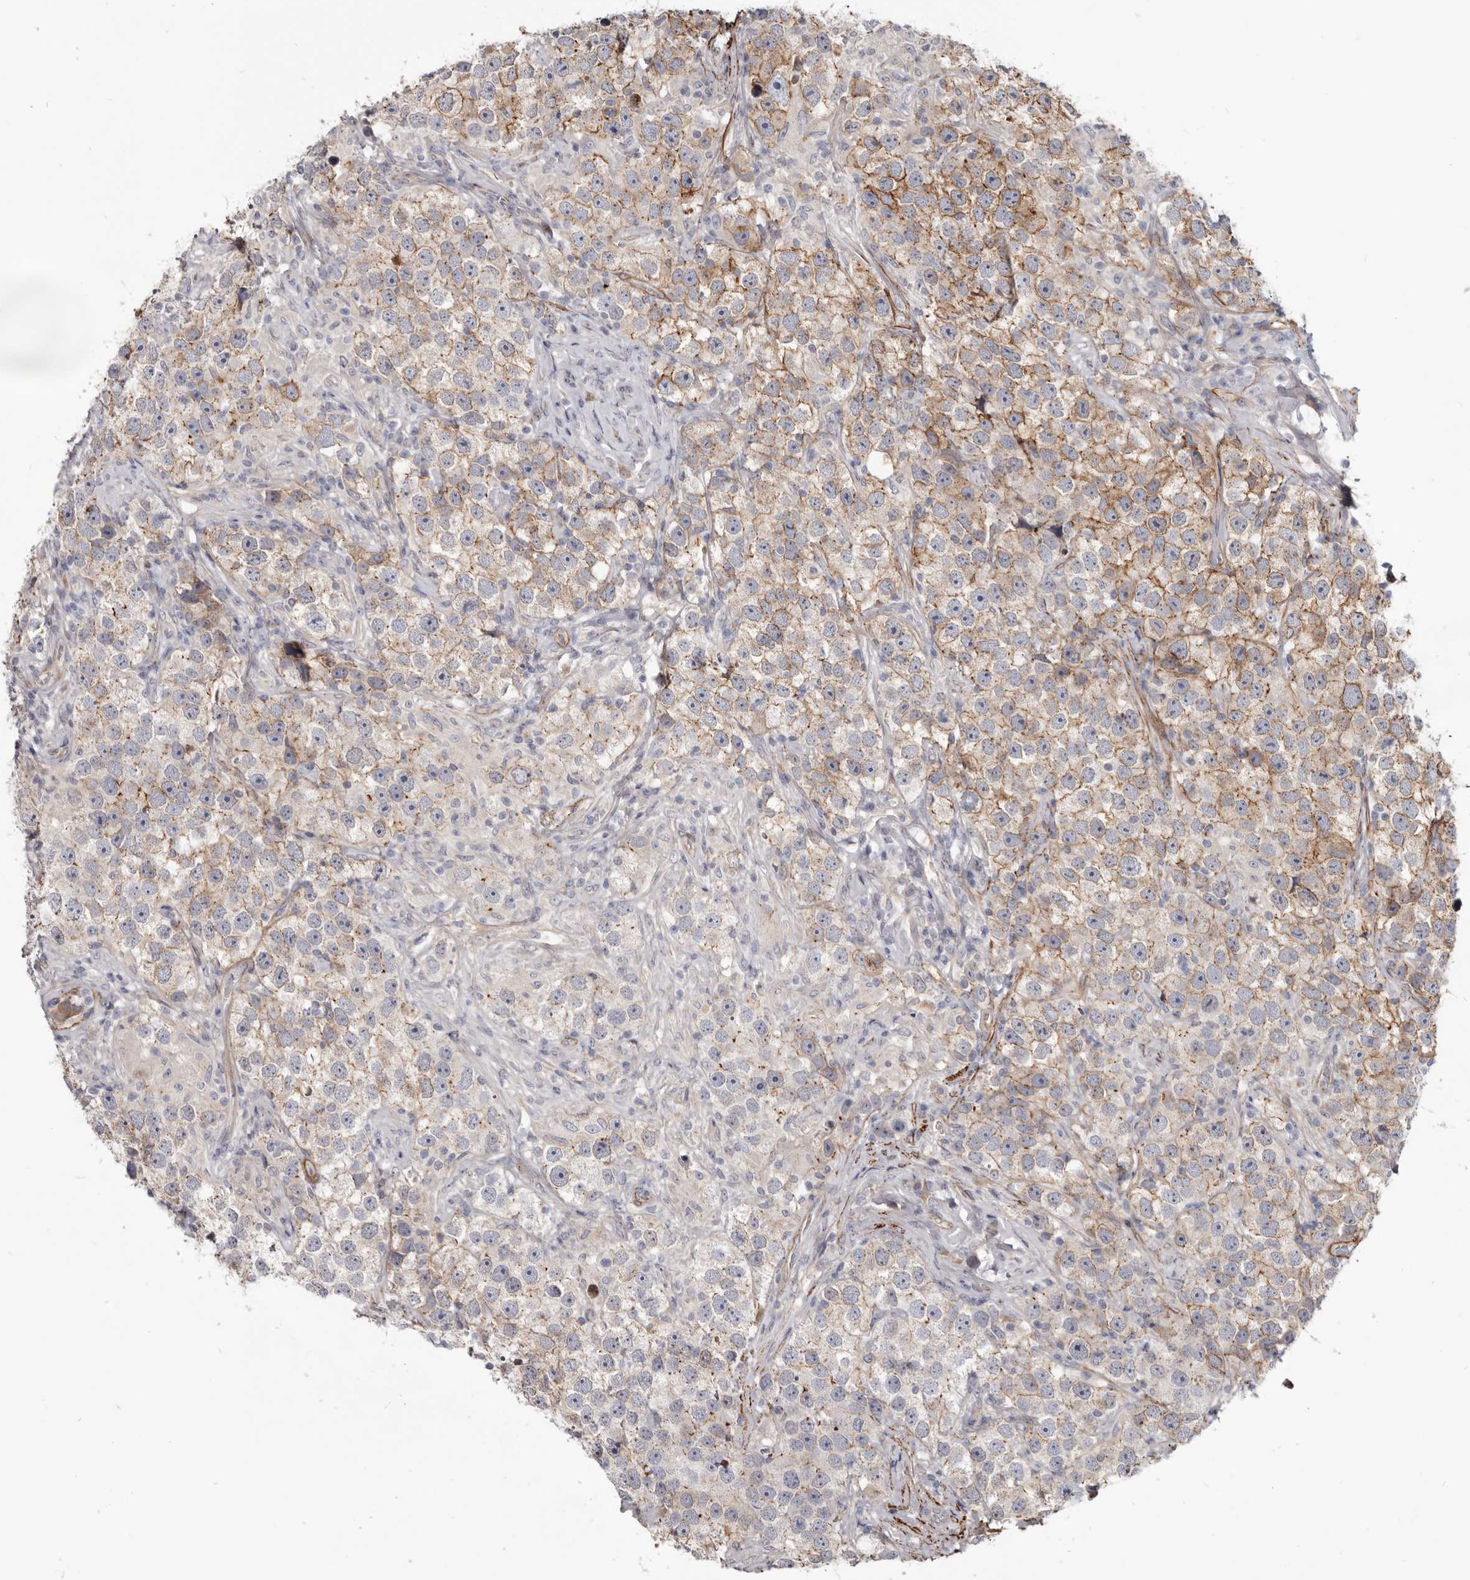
{"staining": {"intensity": "moderate", "quantity": "25%-75%", "location": "cytoplasmic/membranous"}, "tissue": "testis cancer", "cell_type": "Tumor cells", "image_type": "cancer", "snomed": [{"axis": "morphology", "description": "Seminoma, NOS"}, {"axis": "topography", "description": "Testis"}], "caption": "IHC micrograph of neoplastic tissue: testis cancer stained using immunohistochemistry exhibits medium levels of moderate protein expression localized specifically in the cytoplasmic/membranous of tumor cells, appearing as a cytoplasmic/membranous brown color.", "gene": "CGN", "patient": {"sex": "male", "age": 49}}